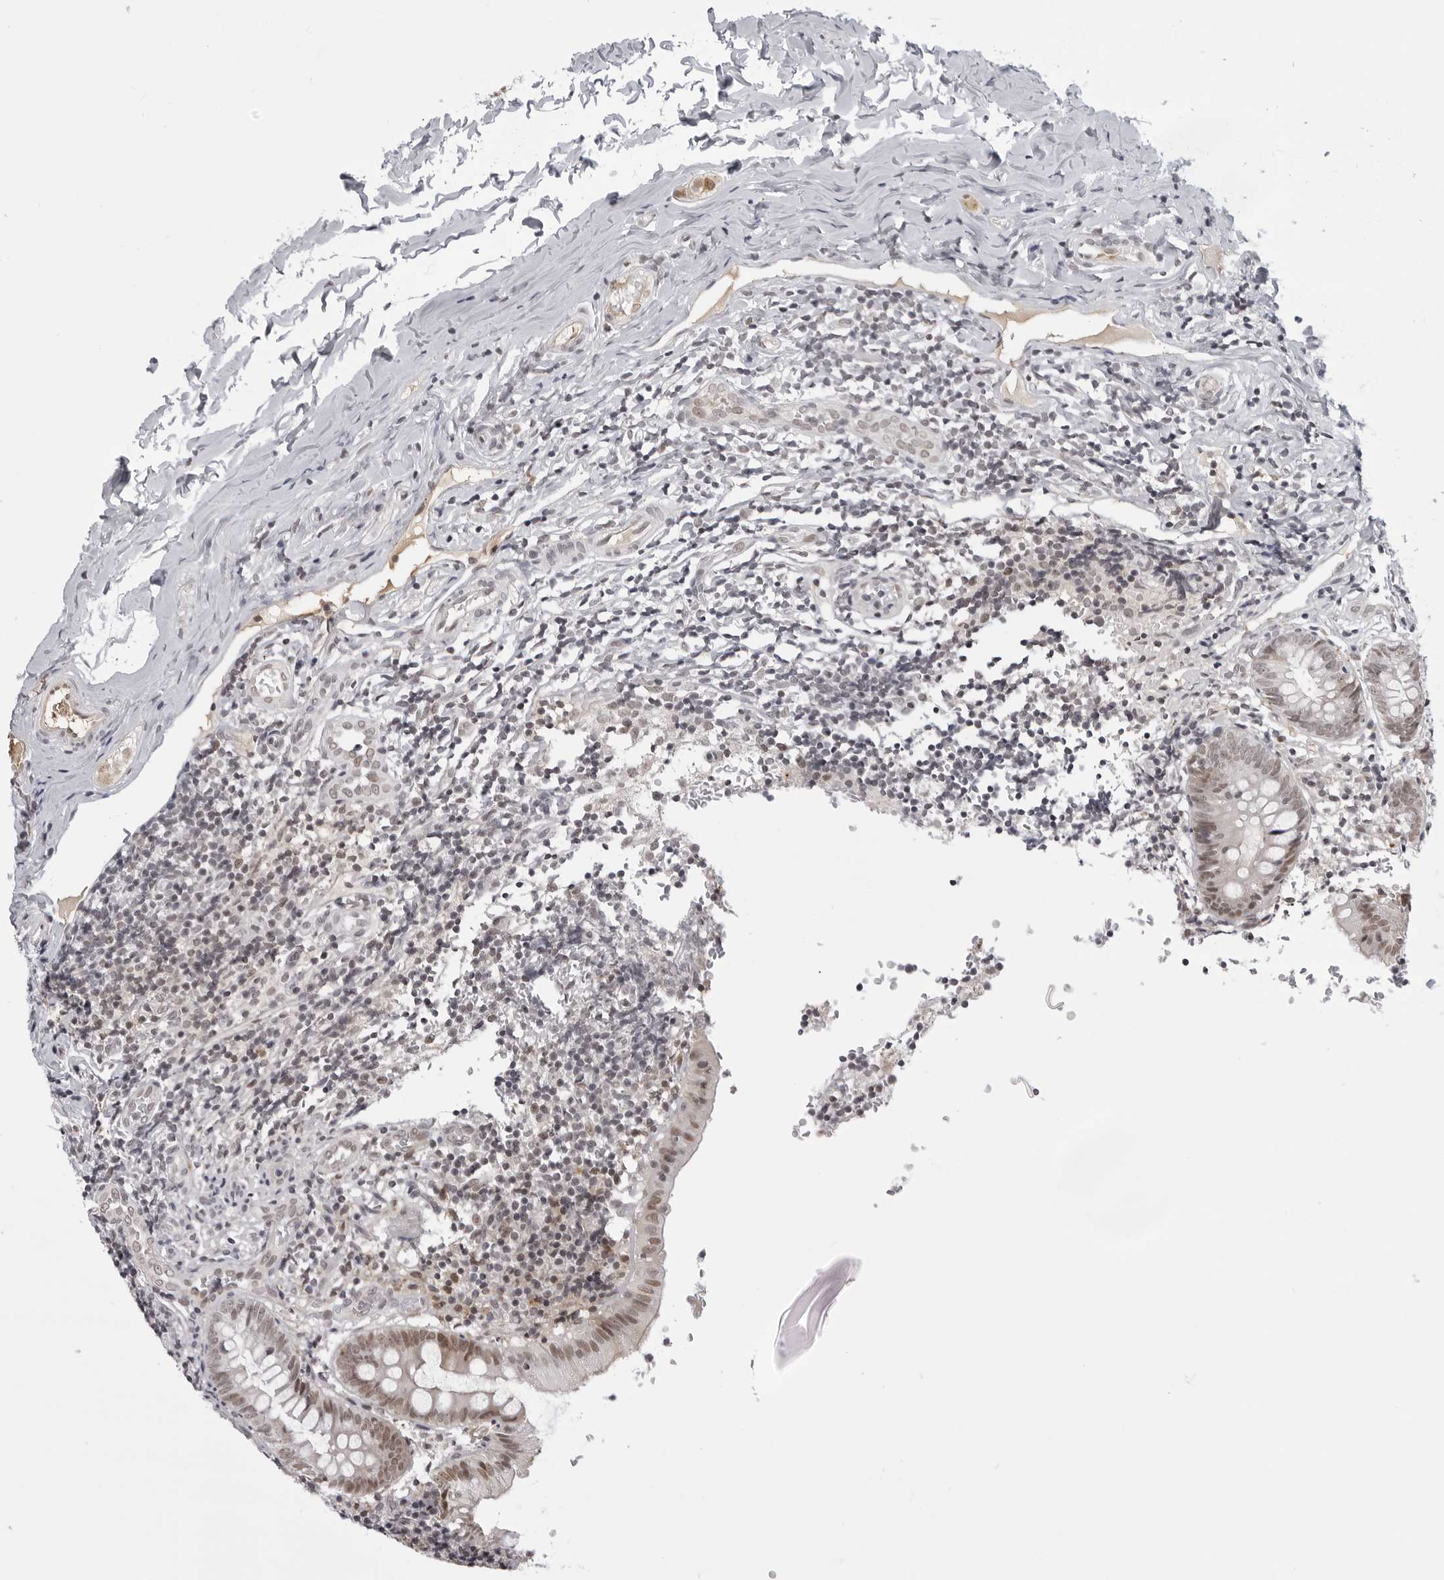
{"staining": {"intensity": "moderate", "quantity": ">75%", "location": "nuclear"}, "tissue": "appendix", "cell_type": "Glandular cells", "image_type": "normal", "snomed": [{"axis": "morphology", "description": "Normal tissue, NOS"}, {"axis": "topography", "description": "Appendix"}], "caption": "A high-resolution photomicrograph shows immunohistochemistry (IHC) staining of normal appendix, which demonstrates moderate nuclear positivity in about >75% of glandular cells.", "gene": "PHF3", "patient": {"sex": "male", "age": 8}}